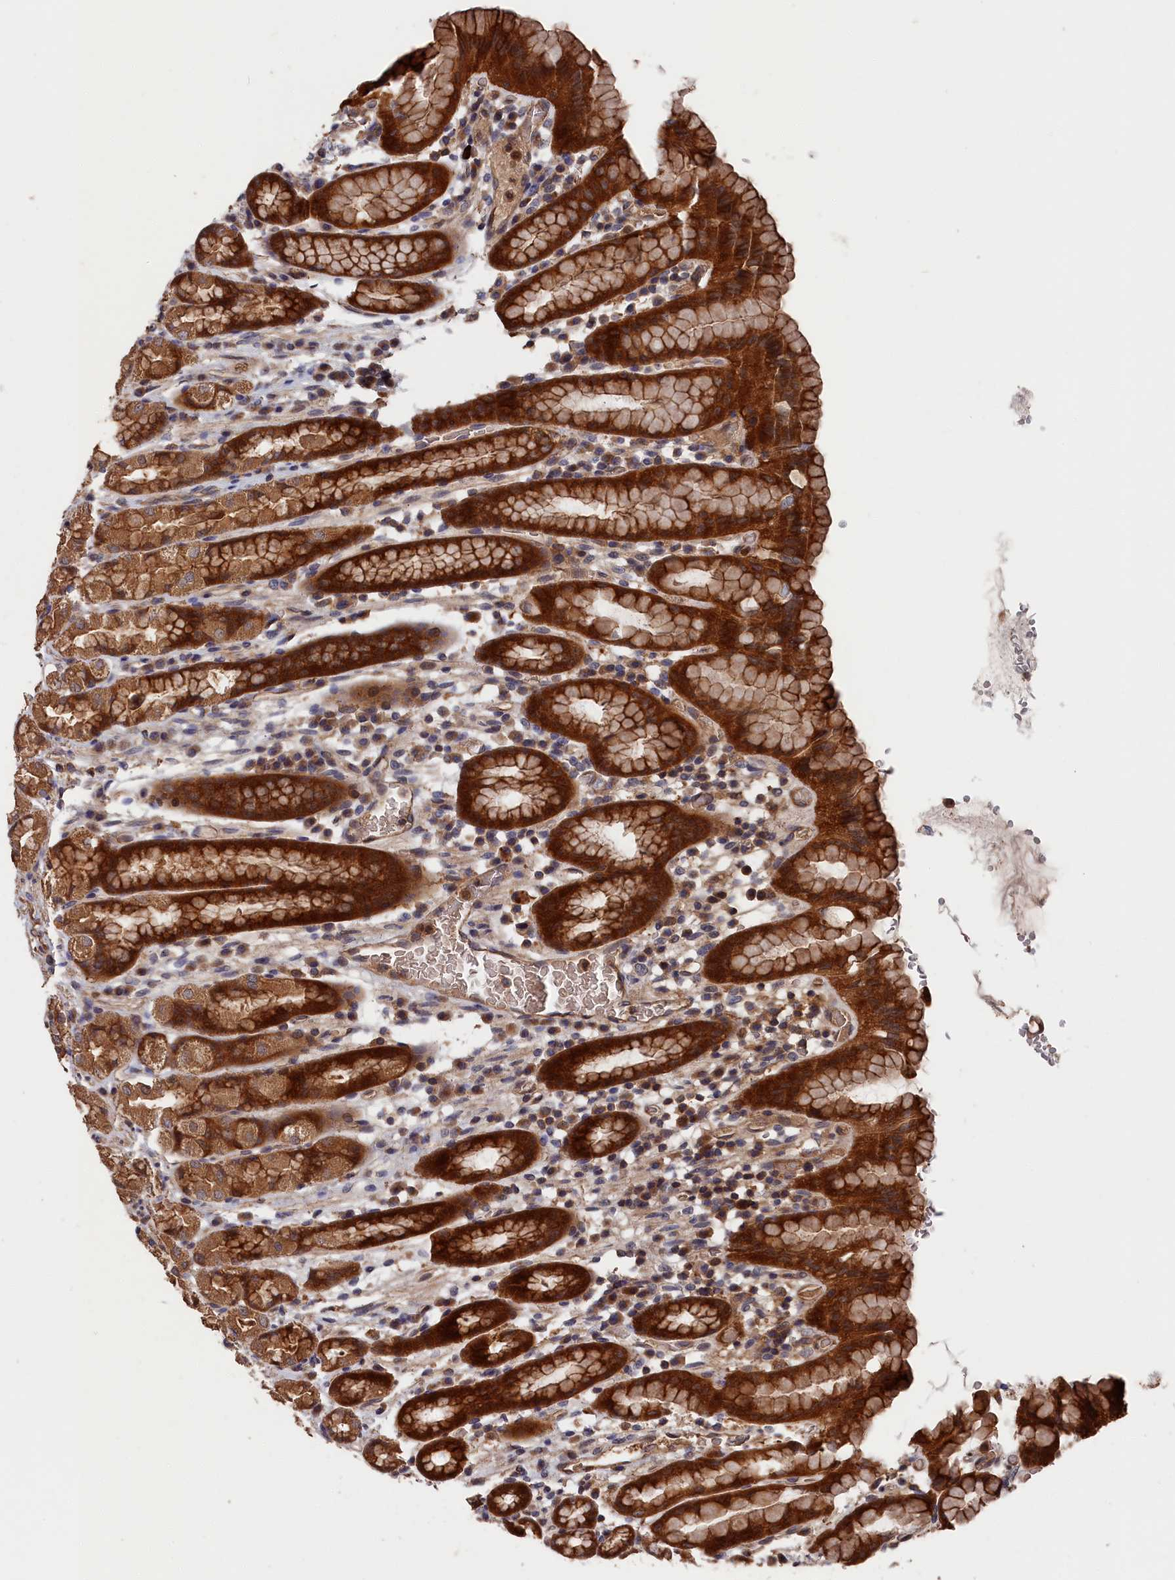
{"staining": {"intensity": "strong", "quantity": ">75%", "location": "cytoplasmic/membranous"}, "tissue": "stomach", "cell_type": "Glandular cells", "image_type": "normal", "snomed": [{"axis": "morphology", "description": "Normal tissue, NOS"}, {"axis": "topography", "description": "Stomach, upper"}, {"axis": "topography", "description": "Stomach, lower"}, {"axis": "topography", "description": "Small intestine"}], "caption": "Strong cytoplasmic/membranous expression is appreciated in approximately >75% of glandular cells in normal stomach. Ihc stains the protein in brown and the nuclei are stained blue.", "gene": "RMI2", "patient": {"sex": "male", "age": 68}}